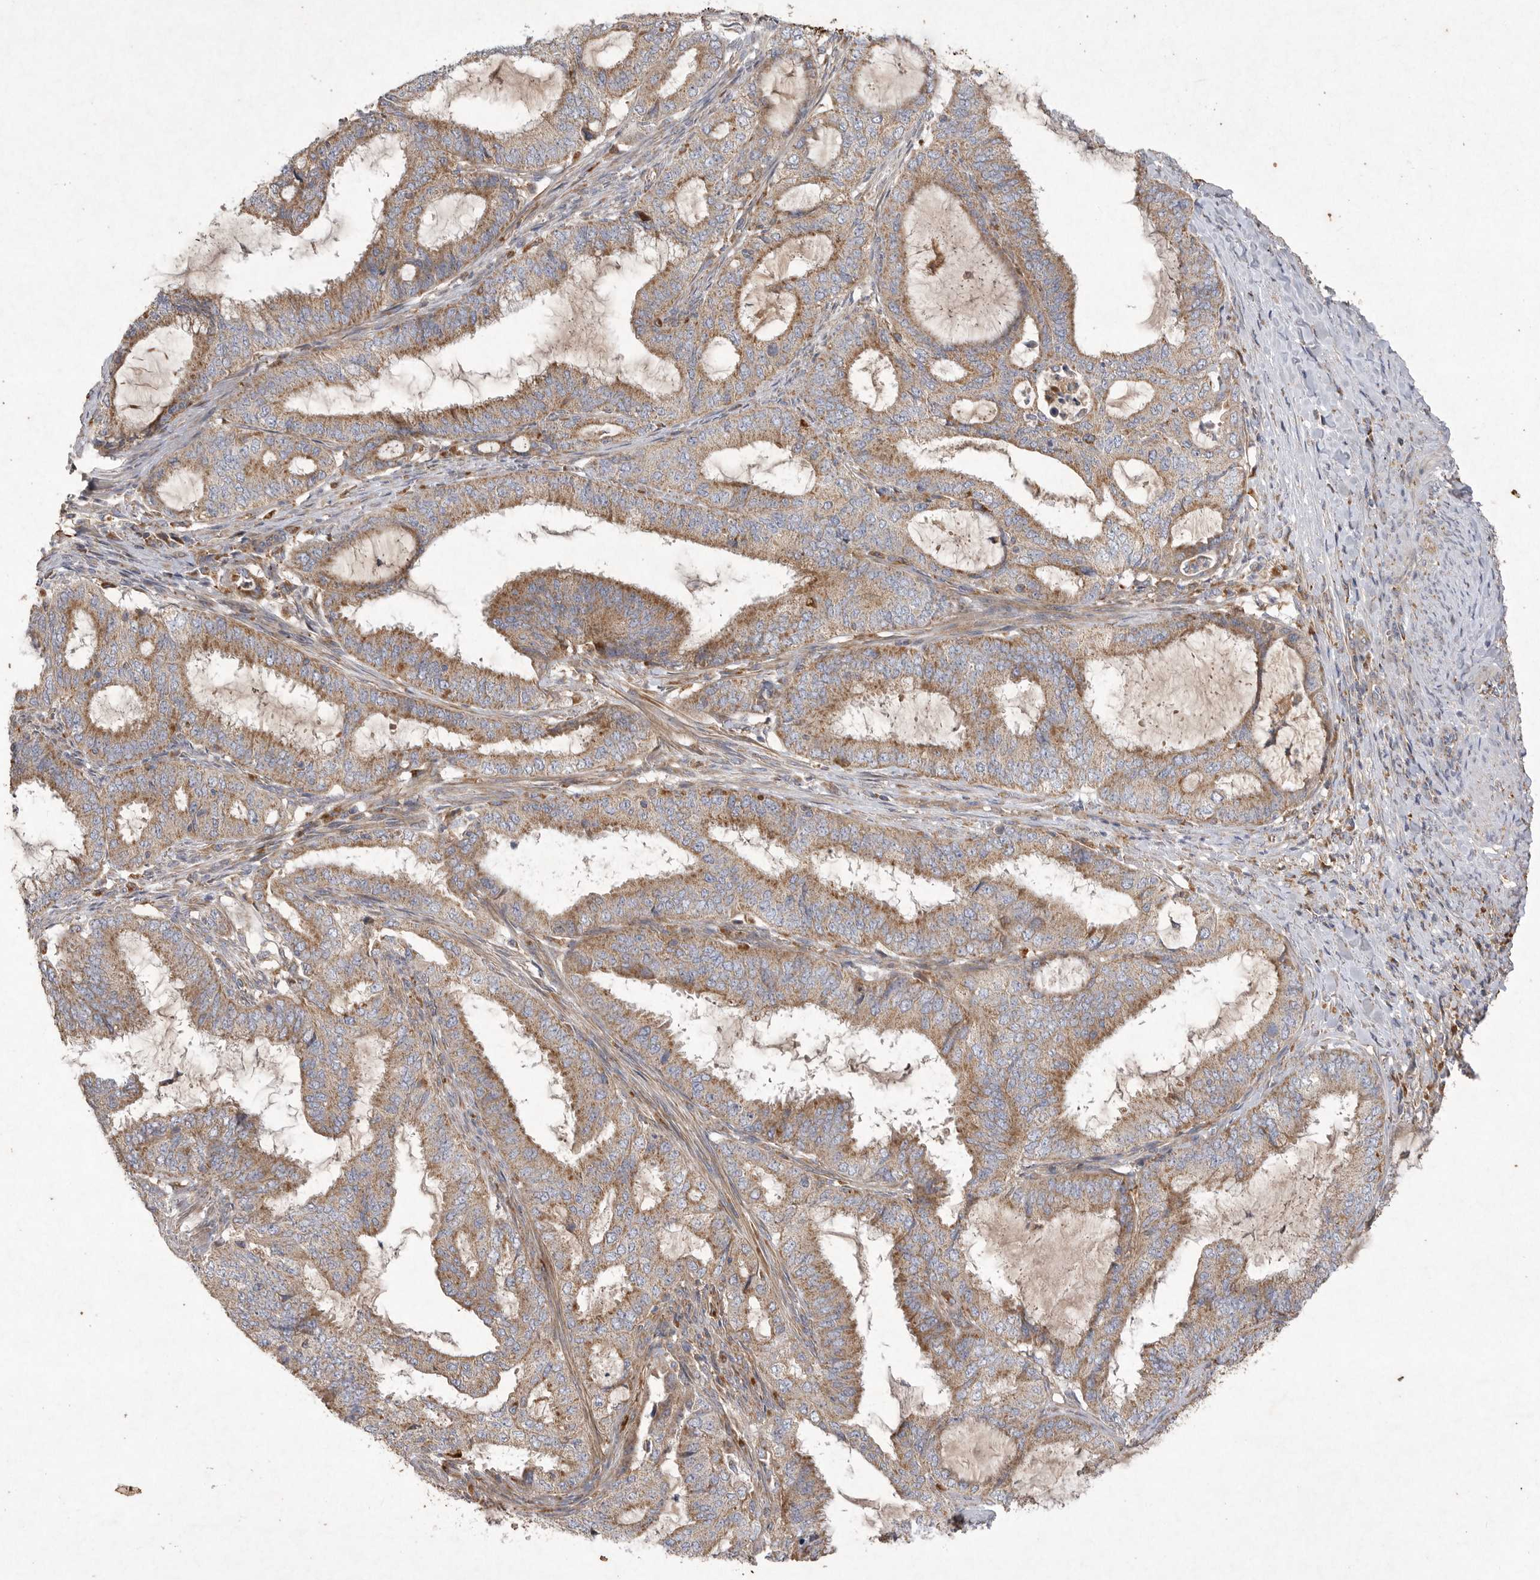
{"staining": {"intensity": "moderate", "quantity": ">75%", "location": "cytoplasmic/membranous"}, "tissue": "endometrial cancer", "cell_type": "Tumor cells", "image_type": "cancer", "snomed": [{"axis": "morphology", "description": "Adenocarcinoma, NOS"}, {"axis": "topography", "description": "Endometrium"}], "caption": "Approximately >75% of tumor cells in human adenocarcinoma (endometrial) reveal moderate cytoplasmic/membranous protein positivity as visualized by brown immunohistochemical staining.", "gene": "MRPL41", "patient": {"sex": "female", "age": 51}}